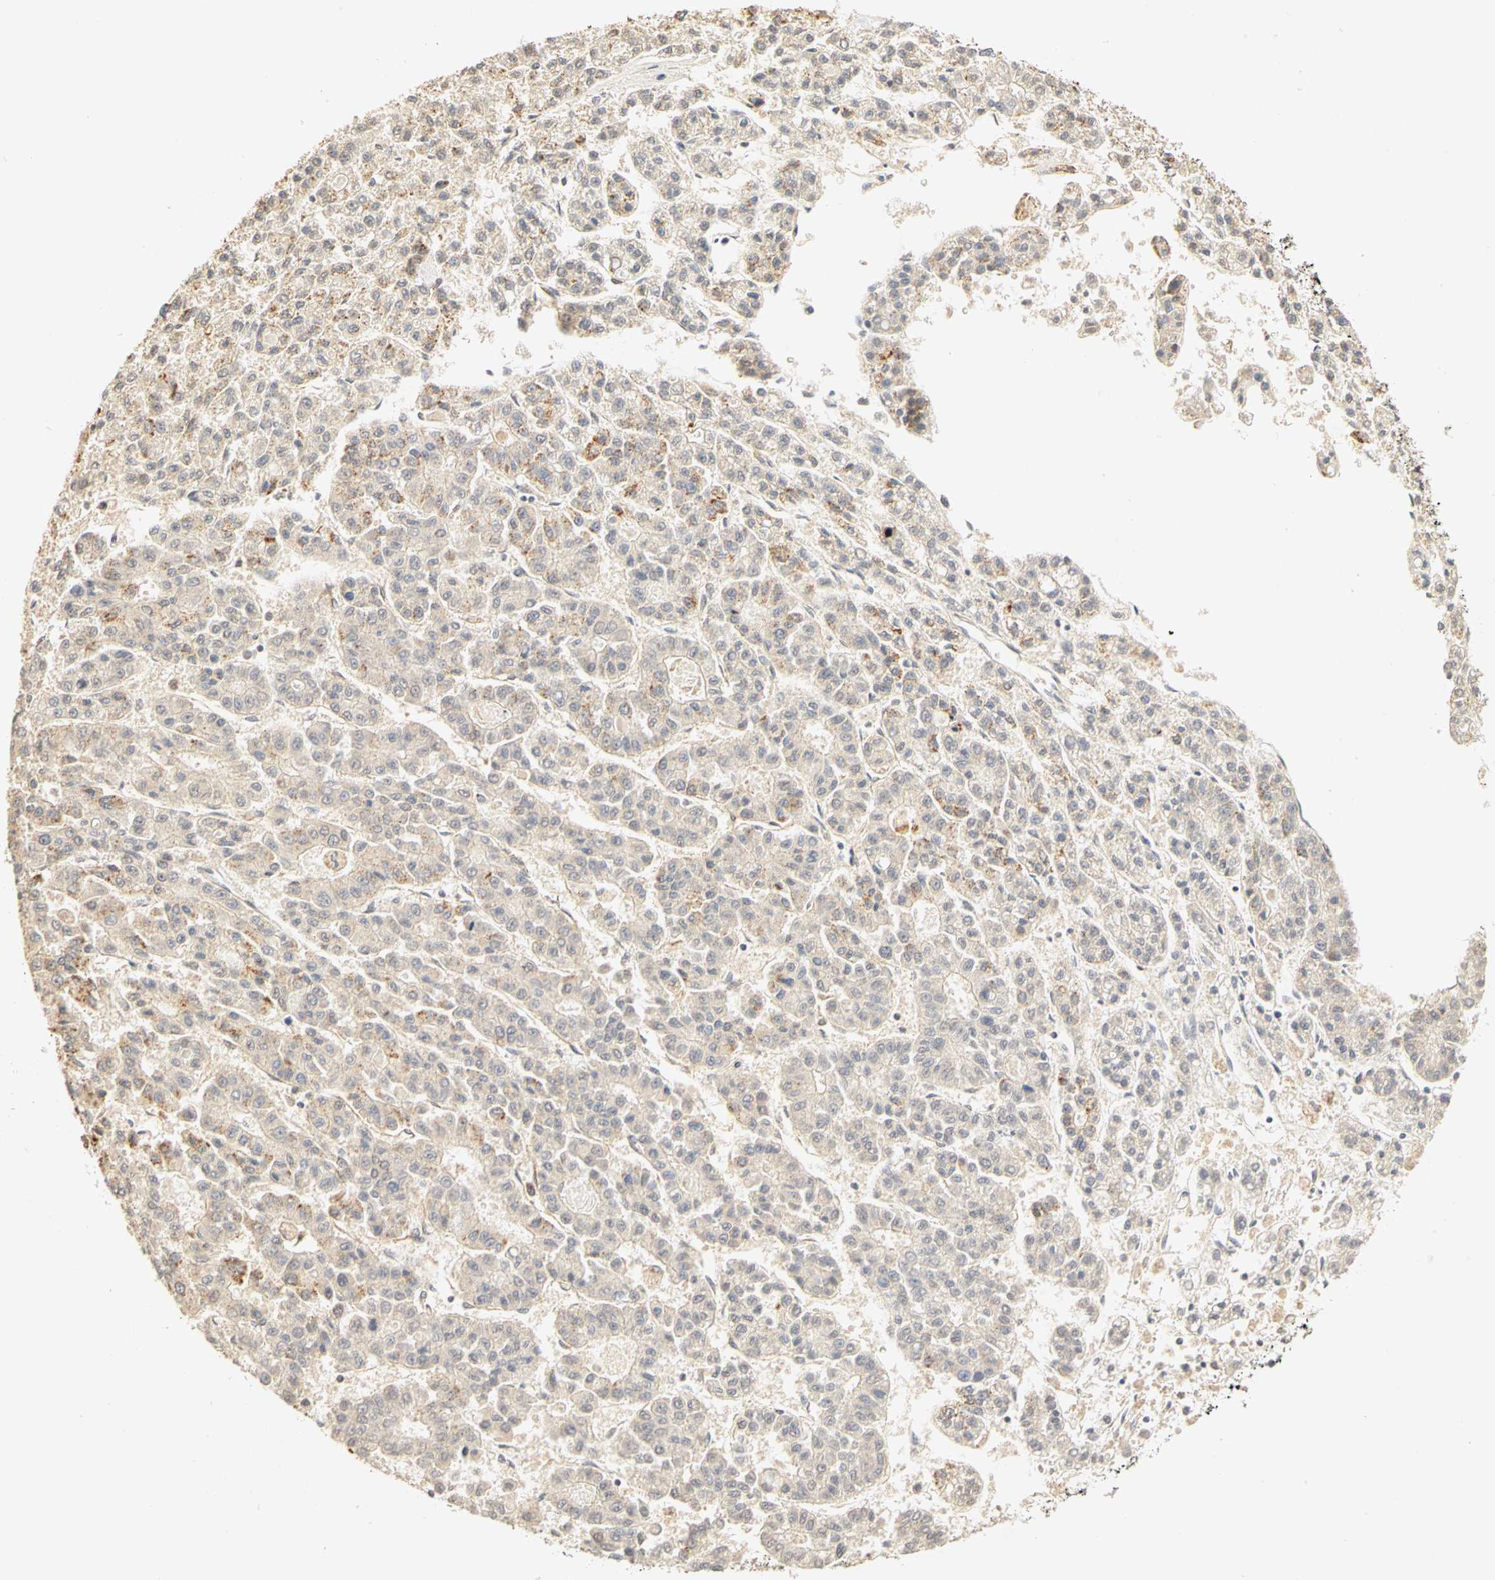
{"staining": {"intensity": "strong", "quantity": ">75%", "location": "cytoplasmic/membranous"}, "tissue": "liver cancer", "cell_type": "Tumor cells", "image_type": "cancer", "snomed": [{"axis": "morphology", "description": "Carcinoma, Hepatocellular, NOS"}, {"axis": "topography", "description": "Liver"}], "caption": "The histopathology image shows staining of hepatocellular carcinoma (liver), revealing strong cytoplasmic/membranous protein staining (brown color) within tumor cells.", "gene": "GNRH2", "patient": {"sex": "male", "age": 70}}